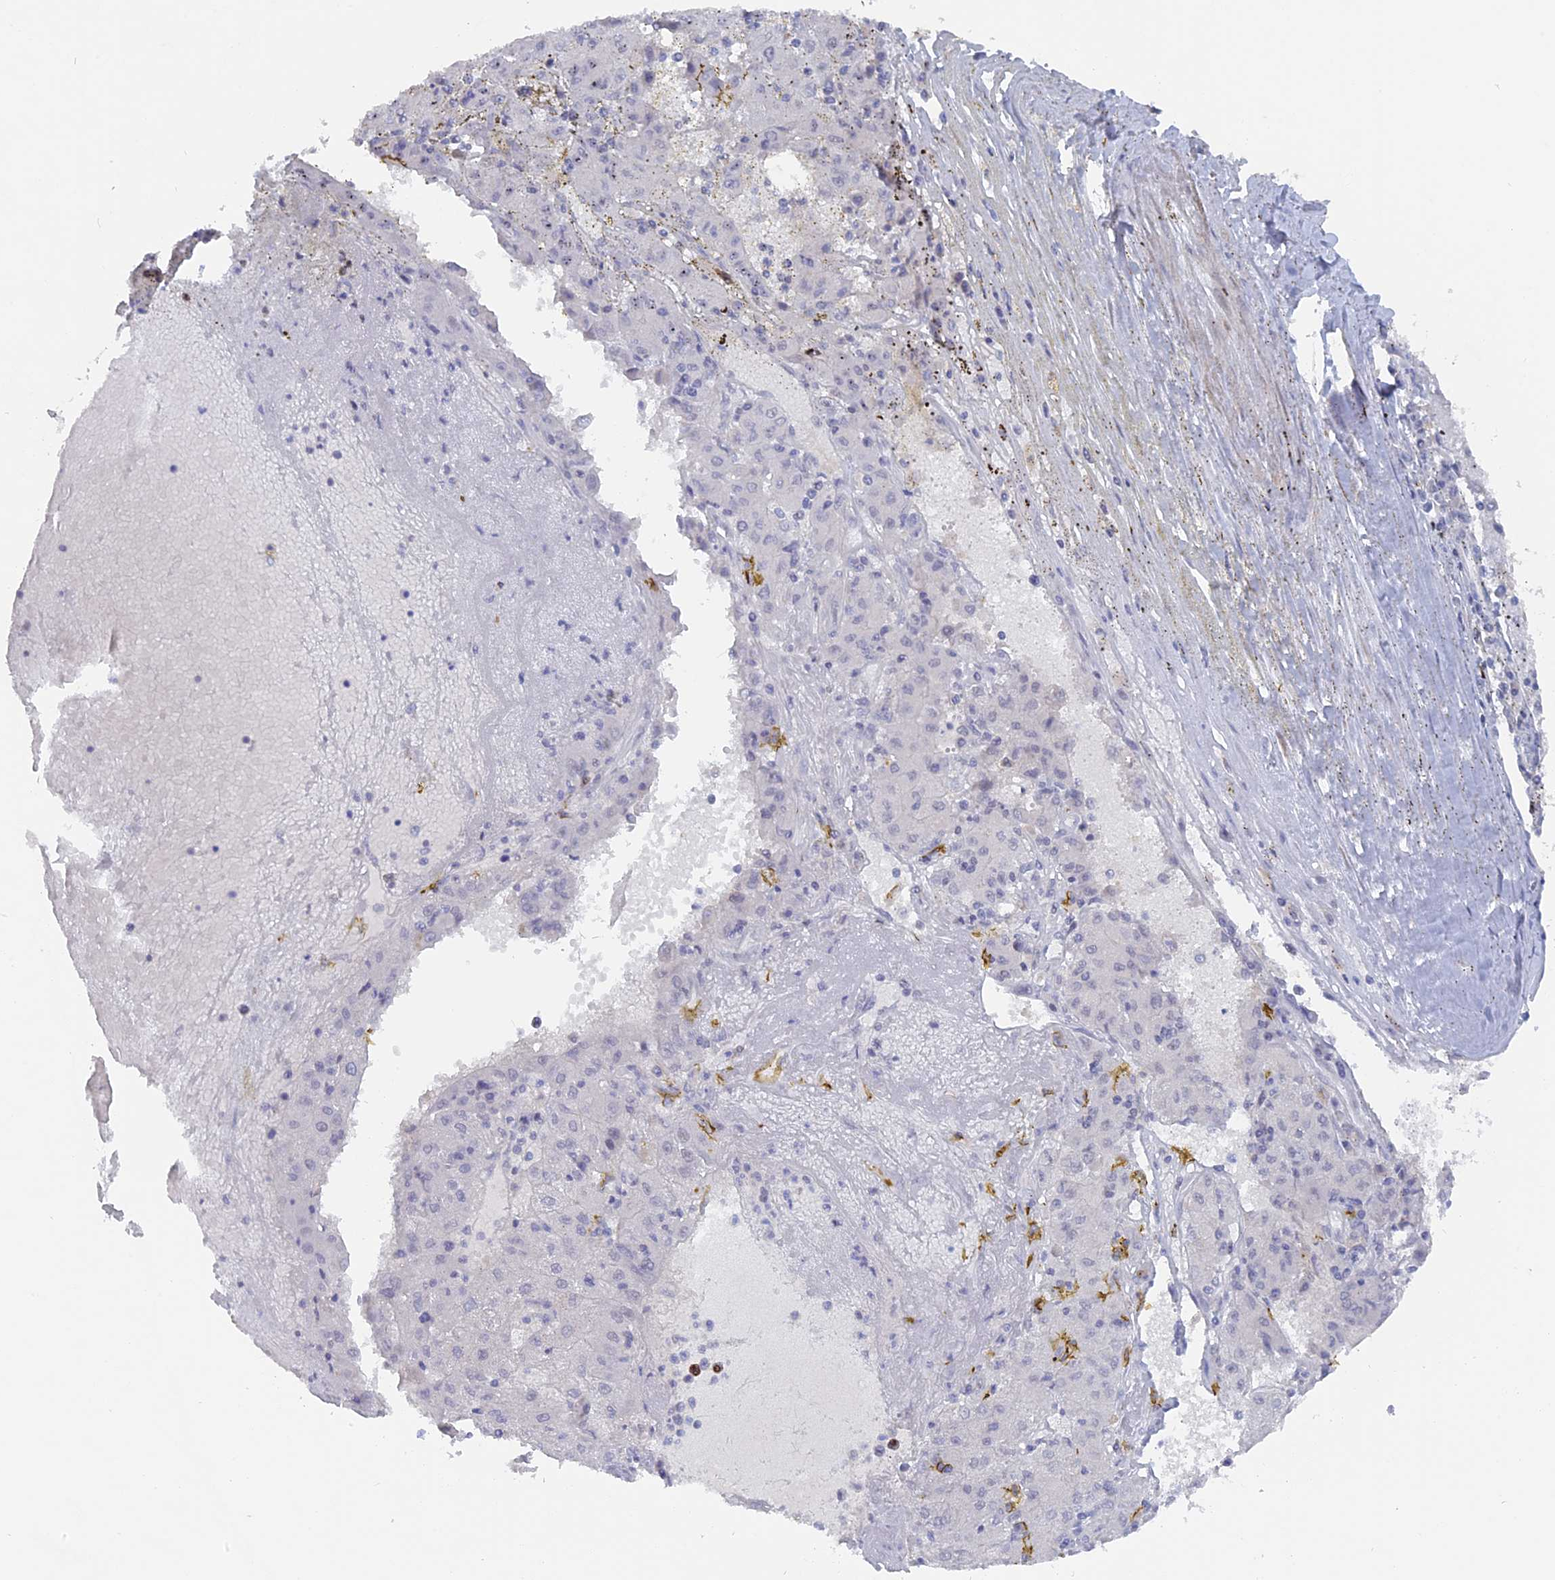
{"staining": {"intensity": "negative", "quantity": "none", "location": "none"}, "tissue": "liver cancer", "cell_type": "Tumor cells", "image_type": "cancer", "snomed": [{"axis": "morphology", "description": "Carcinoma, Hepatocellular, NOS"}, {"axis": "topography", "description": "Liver"}], "caption": "A photomicrograph of liver hepatocellular carcinoma stained for a protein shows no brown staining in tumor cells.", "gene": "BRD2", "patient": {"sex": "male", "age": 72}}